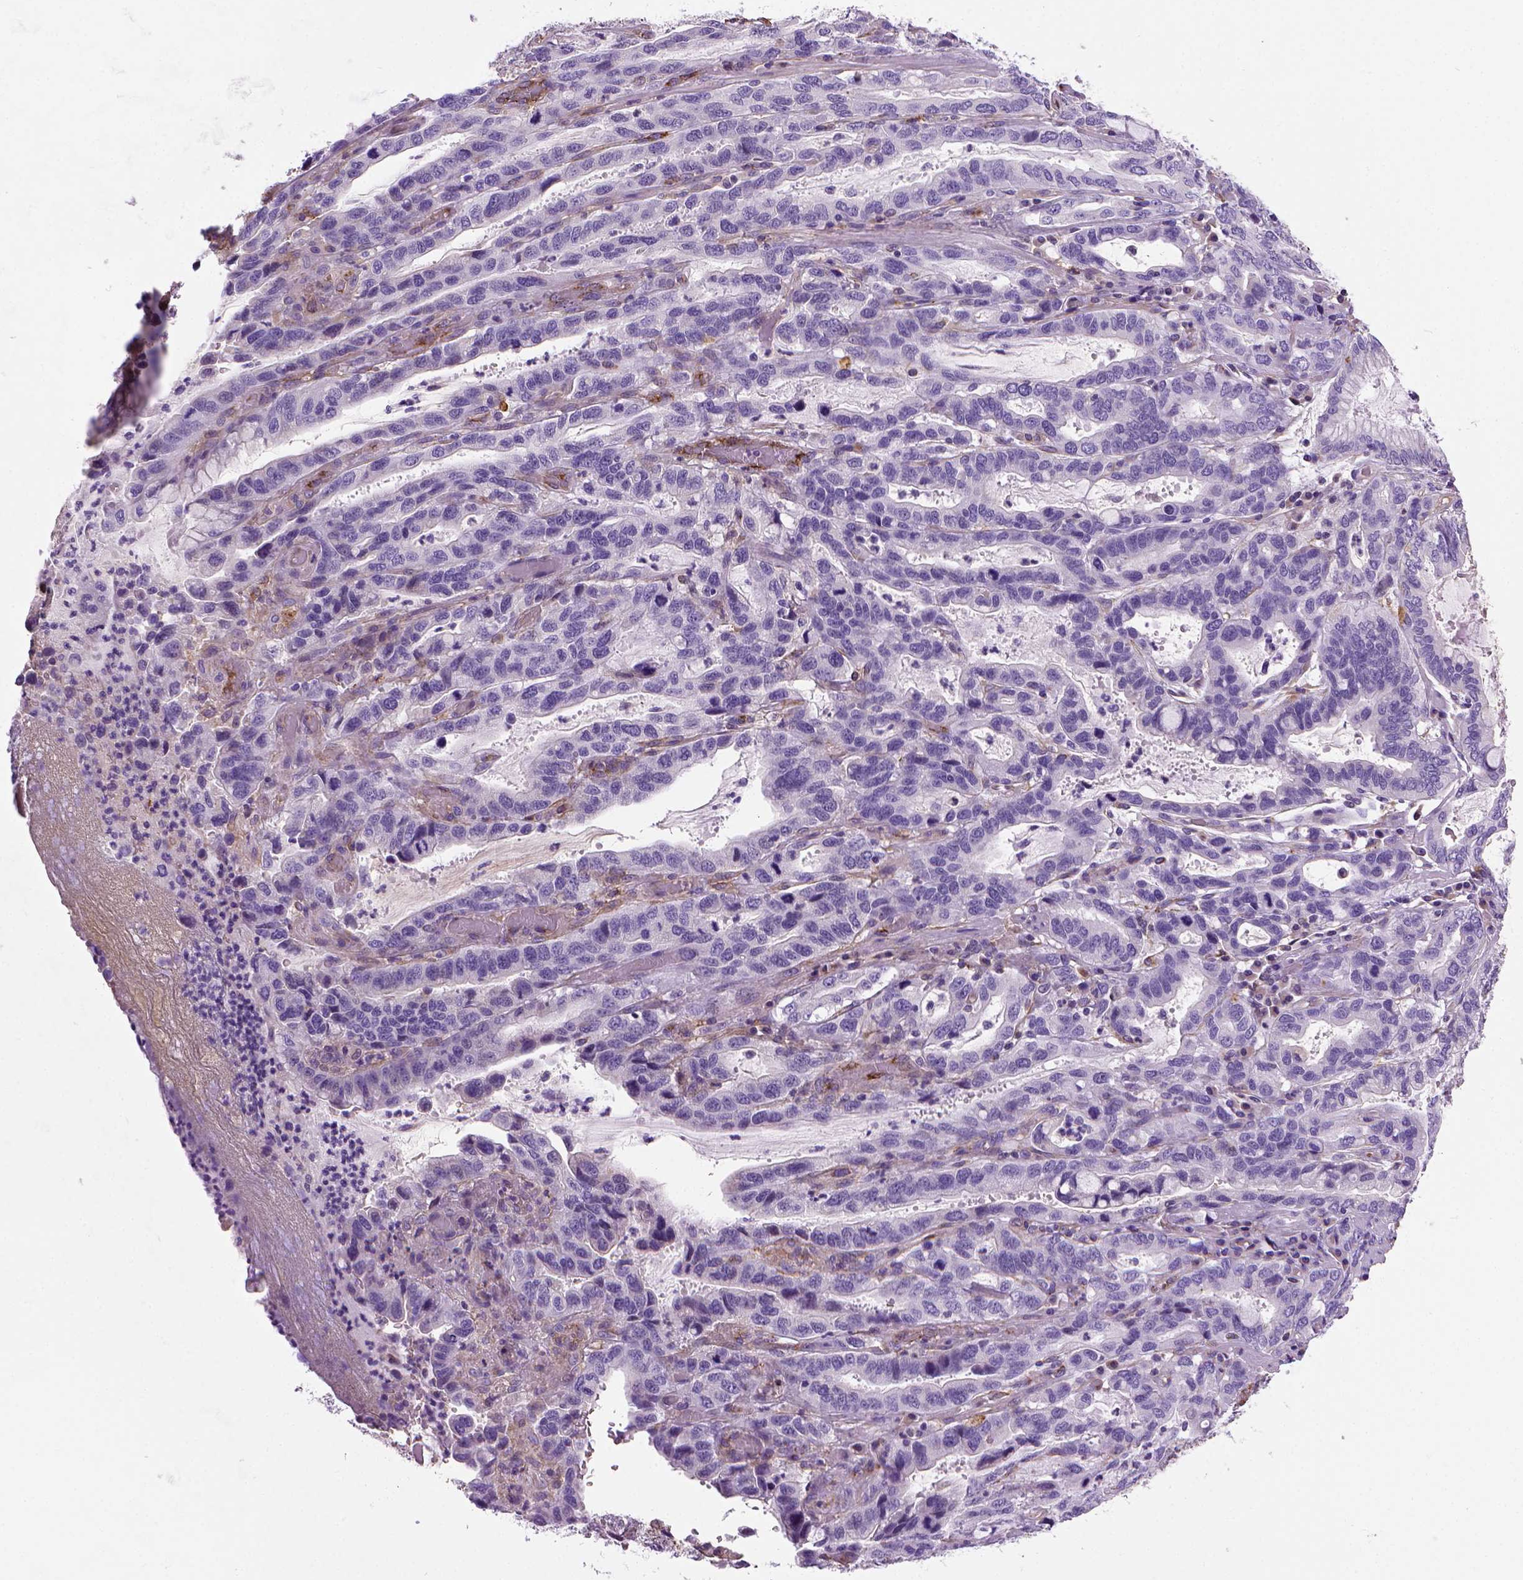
{"staining": {"intensity": "negative", "quantity": "none", "location": "none"}, "tissue": "stomach cancer", "cell_type": "Tumor cells", "image_type": "cancer", "snomed": [{"axis": "morphology", "description": "Adenocarcinoma, NOS"}, {"axis": "topography", "description": "Stomach, lower"}], "caption": "Immunohistochemistry micrograph of neoplastic tissue: stomach cancer stained with DAB exhibits no significant protein positivity in tumor cells.", "gene": "VWF", "patient": {"sex": "female", "age": 76}}